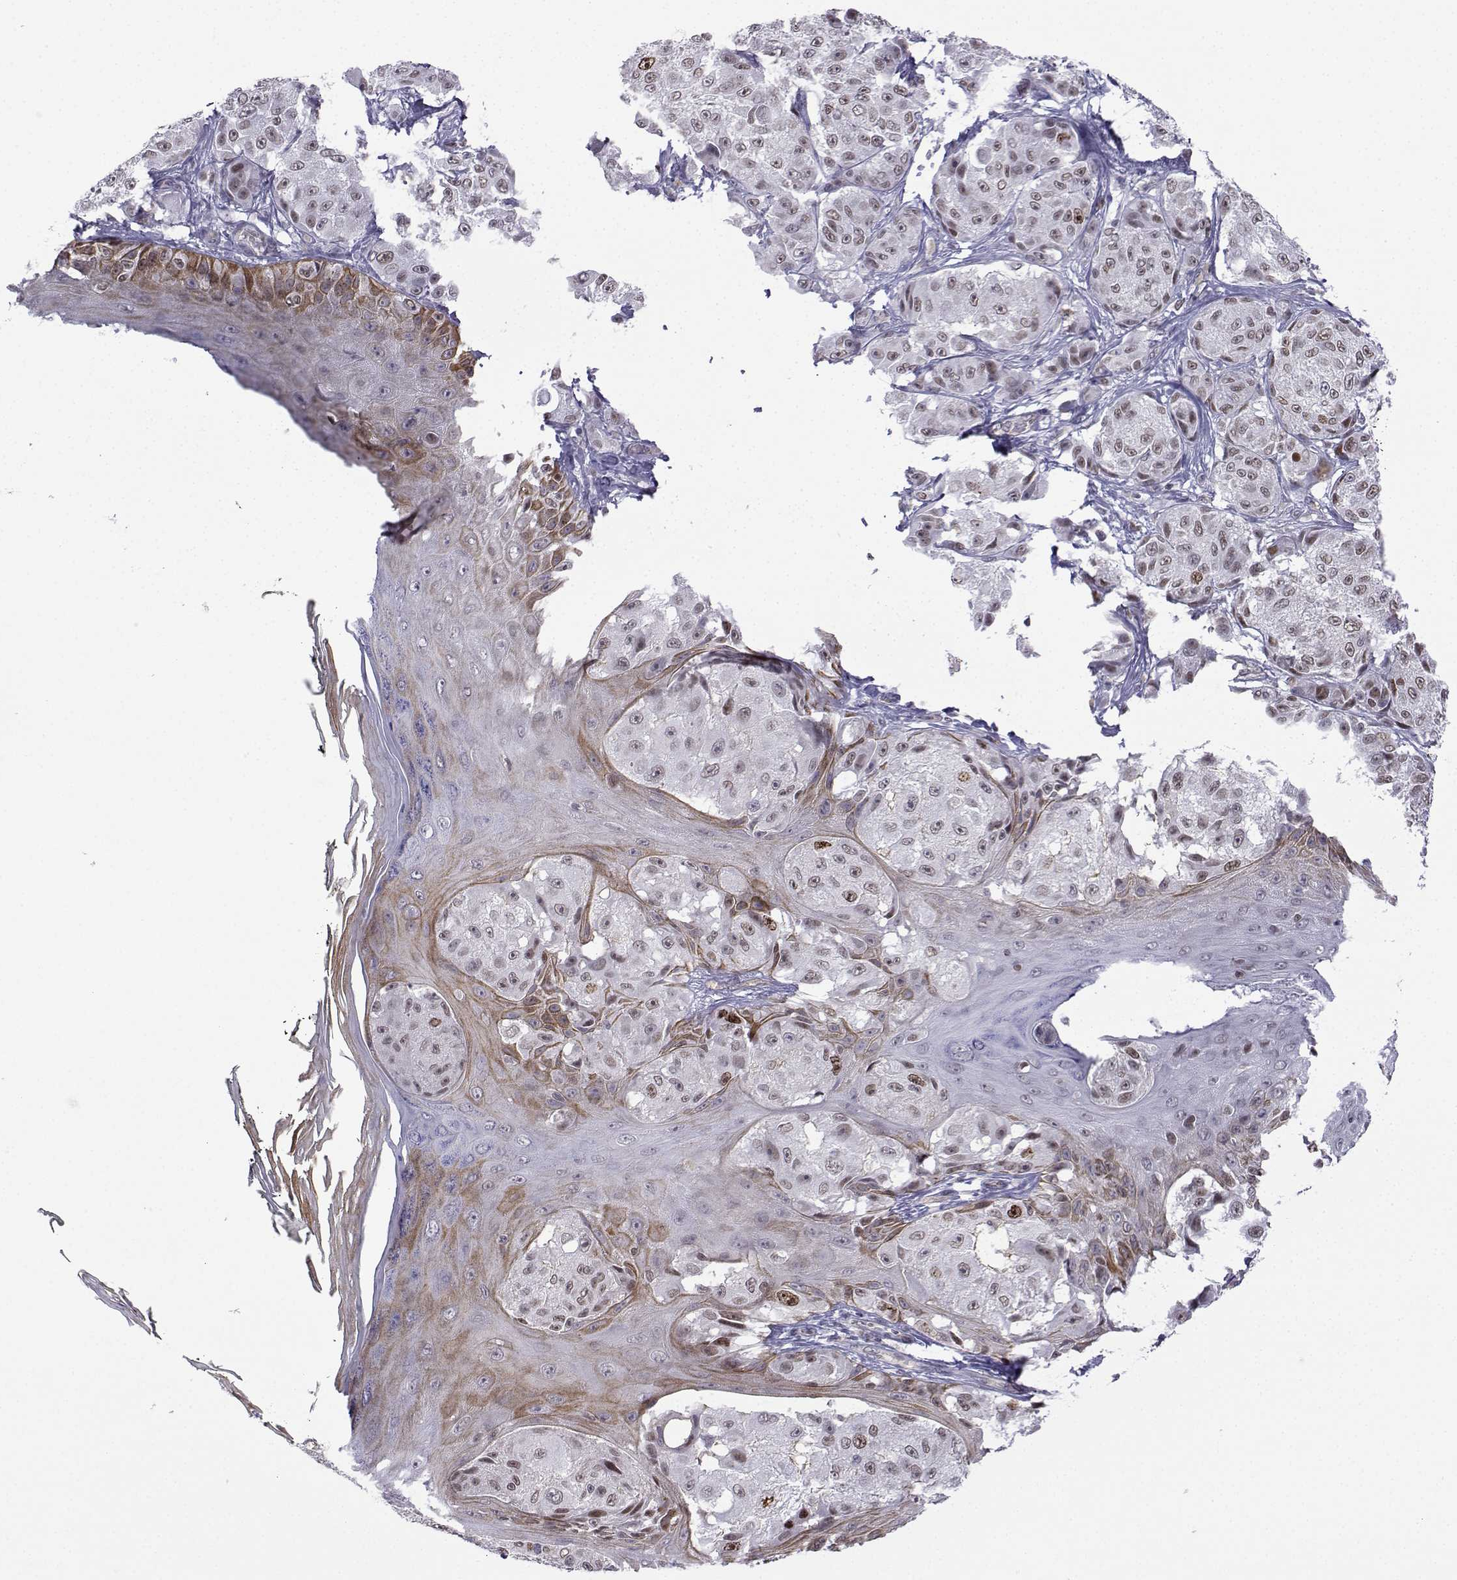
{"staining": {"intensity": "strong", "quantity": "<25%", "location": "cytoplasmic/membranous,nuclear"}, "tissue": "melanoma", "cell_type": "Tumor cells", "image_type": "cancer", "snomed": [{"axis": "morphology", "description": "Malignant melanoma, NOS"}, {"axis": "topography", "description": "Skin"}], "caption": "Brown immunohistochemical staining in melanoma demonstrates strong cytoplasmic/membranous and nuclear positivity in about <25% of tumor cells.", "gene": "INCENP", "patient": {"sex": "male", "age": 61}}